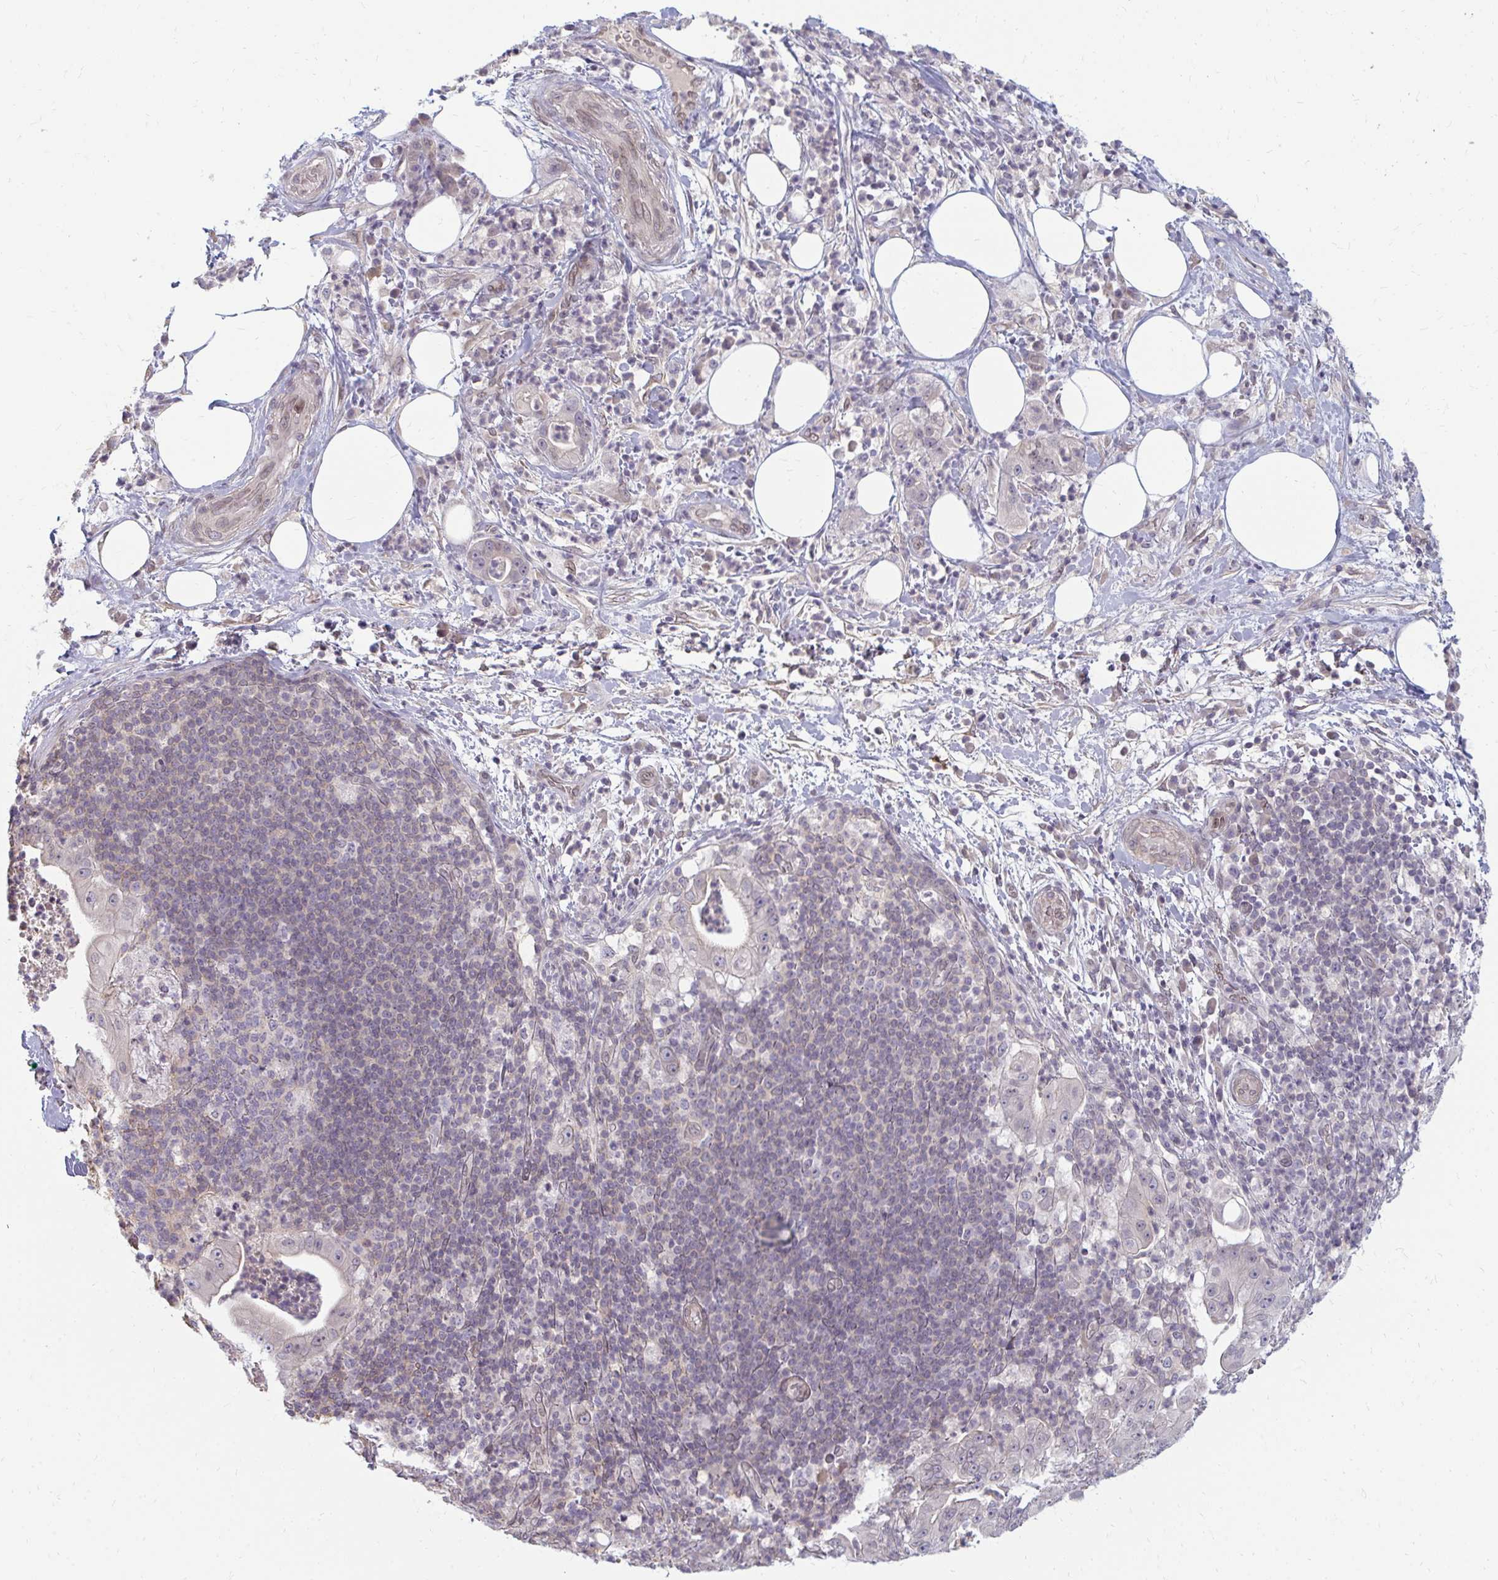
{"staining": {"intensity": "negative", "quantity": "none", "location": "none"}, "tissue": "pancreatic cancer", "cell_type": "Tumor cells", "image_type": "cancer", "snomed": [{"axis": "morphology", "description": "Adenocarcinoma, NOS"}, {"axis": "topography", "description": "Pancreas"}], "caption": "Immunohistochemistry (IHC) histopathology image of human adenocarcinoma (pancreatic) stained for a protein (brown), which shows no staining in tumor cells. Brightfield microscopy of IHC stained with DAB (brown) and hematoxylin (blue), captured at high magnification.", "gene": "GPC5", "patient": {"sex": "male", "age": 71}}